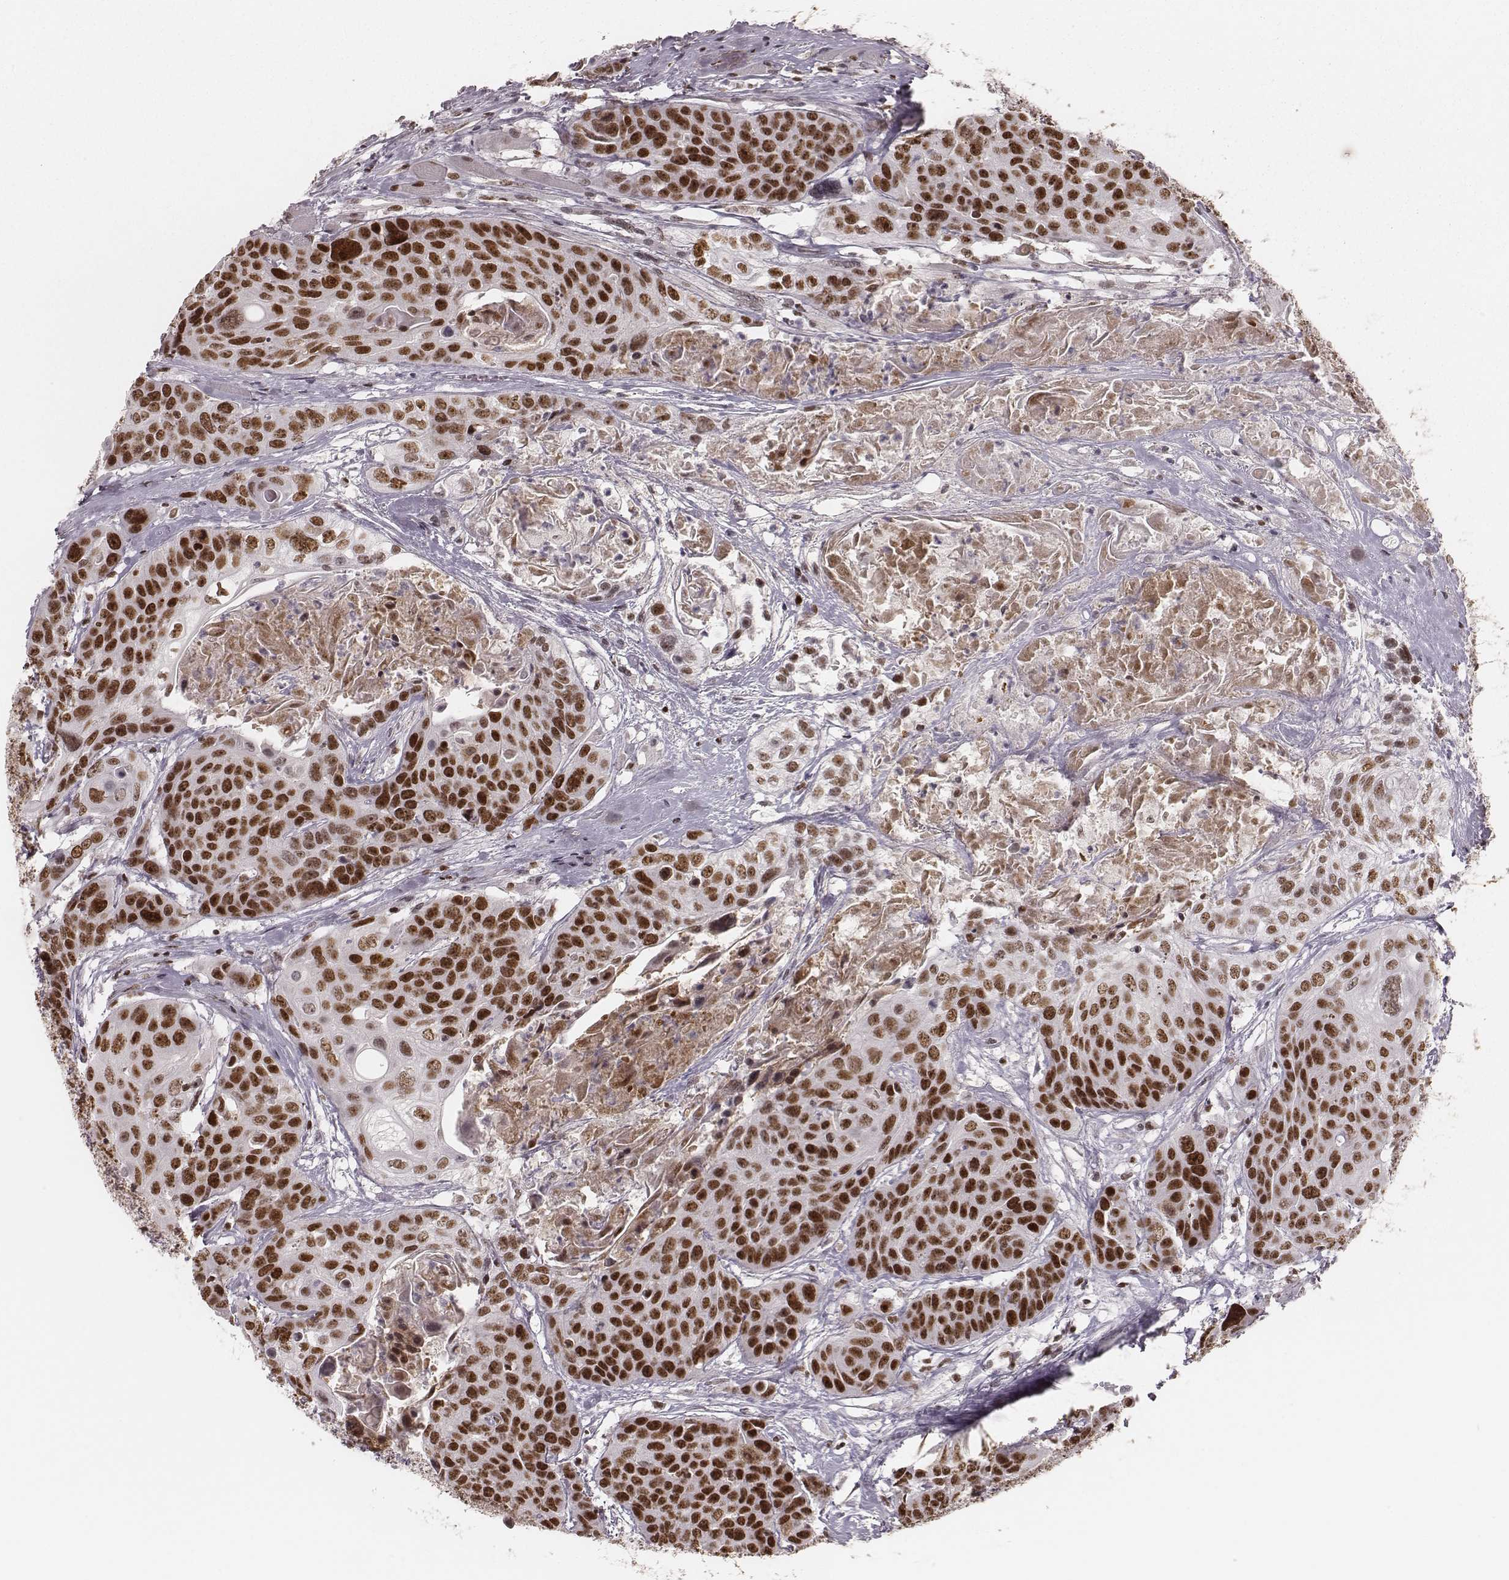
{"staining": {"intensity": "moderate", "quantity": ">75%", "location": "nuclear"}, "tissue": "head and neck cancer", "cell_type": "Tumor cells", "image_type": "cancer", "snomed": [{"axis": "morphology", "description": "Squamous cell carcinoma, NOS"}, {"axis": "topography", "description": "Oral tissue"}, {"axis": "topography", "description": "Head-Neck"}], "caption": "The immunohistochemical stain highlights moderate nuclear staining in tumor cells of head and neck squamous cell carcinoma tissue.", "gene": "PARP1", "patient": {"sex": "male", "age": 56}}